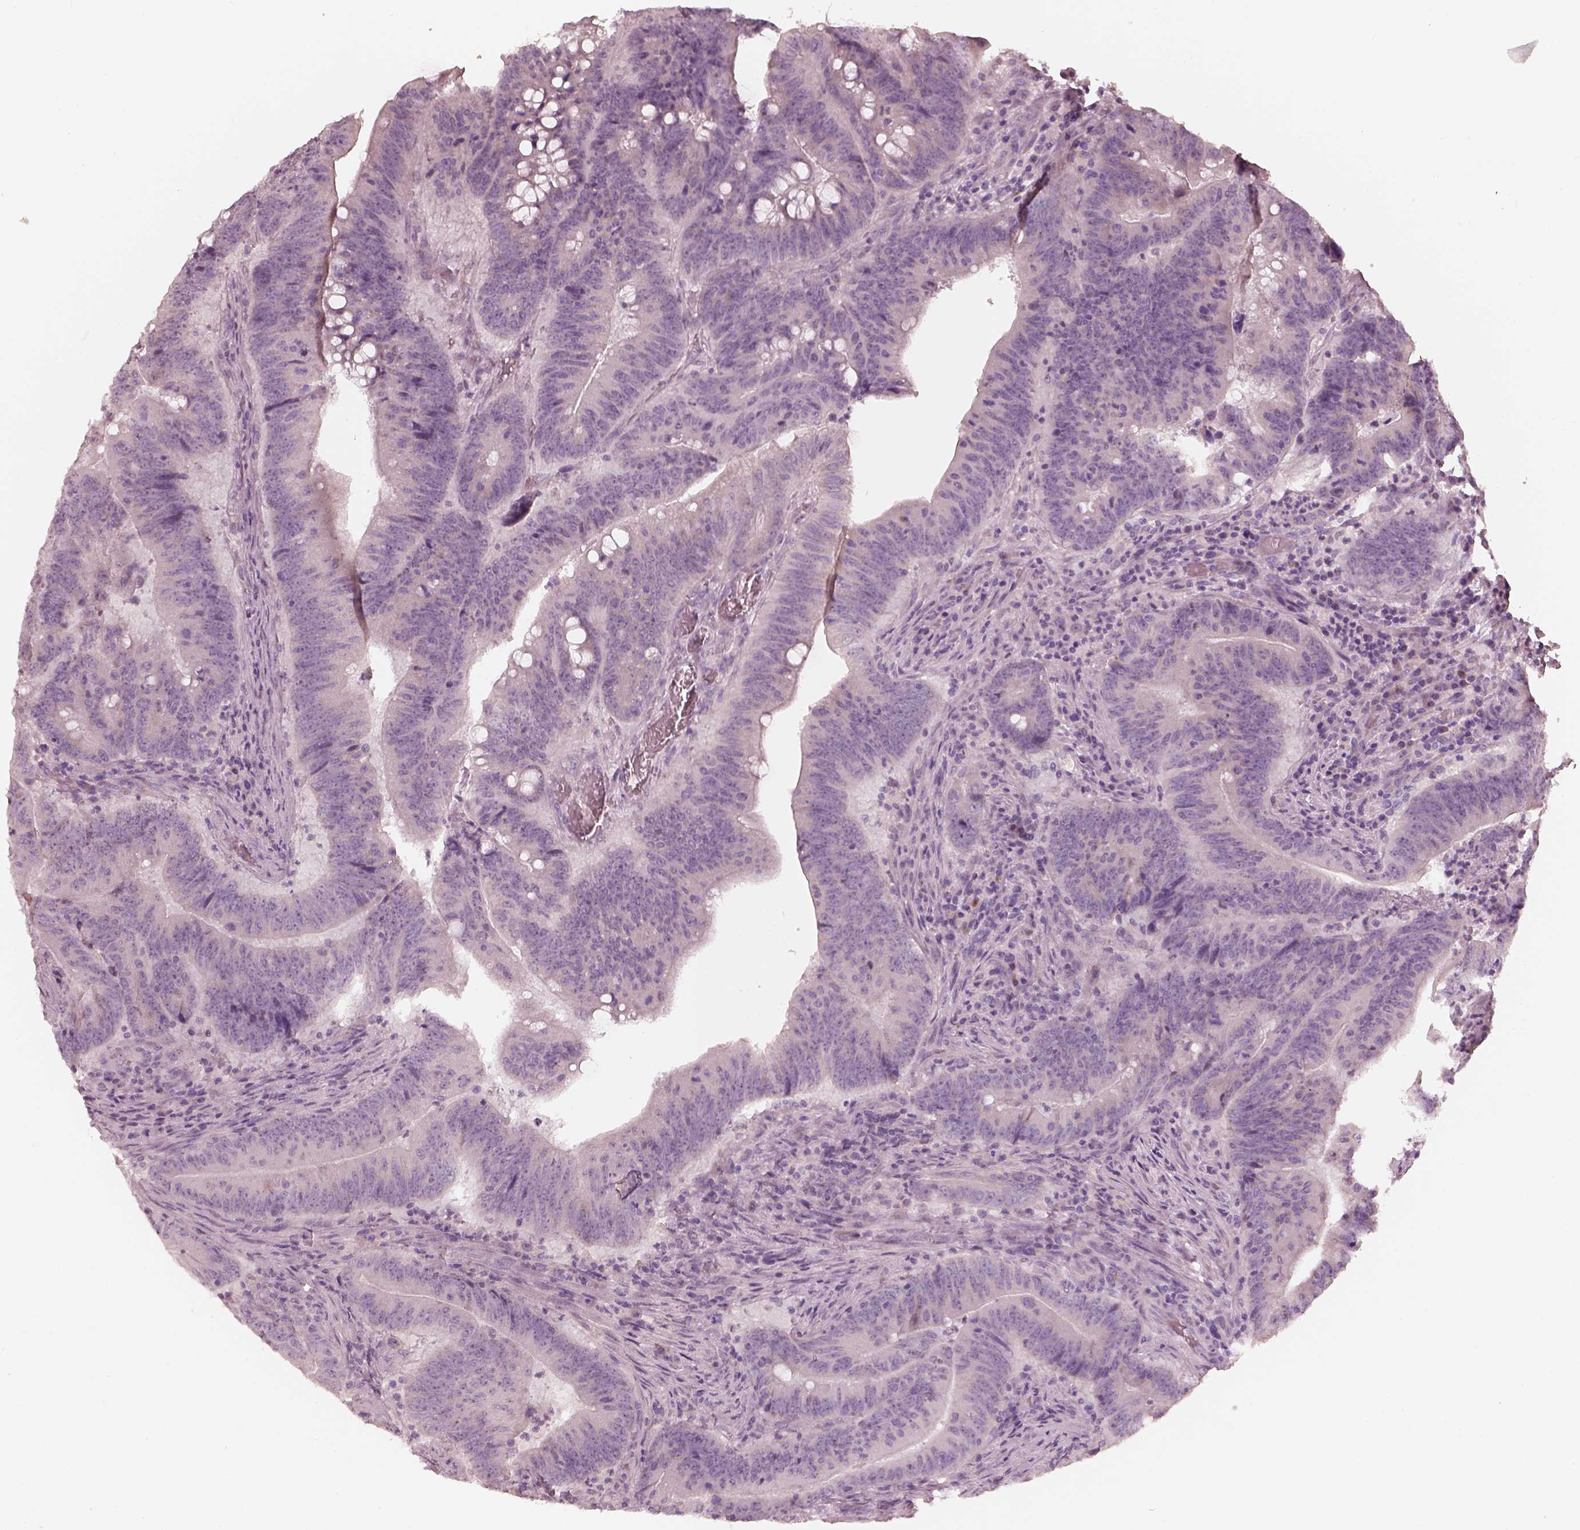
{"staining": {"intensity": "negative", "quantity": "none", "location": "none"}, "tissue": "colorectal cancer", "cell_type": "Tumor cells", "image_type": "cancer", "snomed": [{"axis": "morphology", "description": "Adenocarcinoma, NOS"}, {"axis": "topography", "description": "Colon"}], "caption": "Immunohistochemical staining of human colorectal cancer displays no significant staining in tumor cells.", "gene": "ANKLE1", "patient": {"sex": "female", "age": 87}}